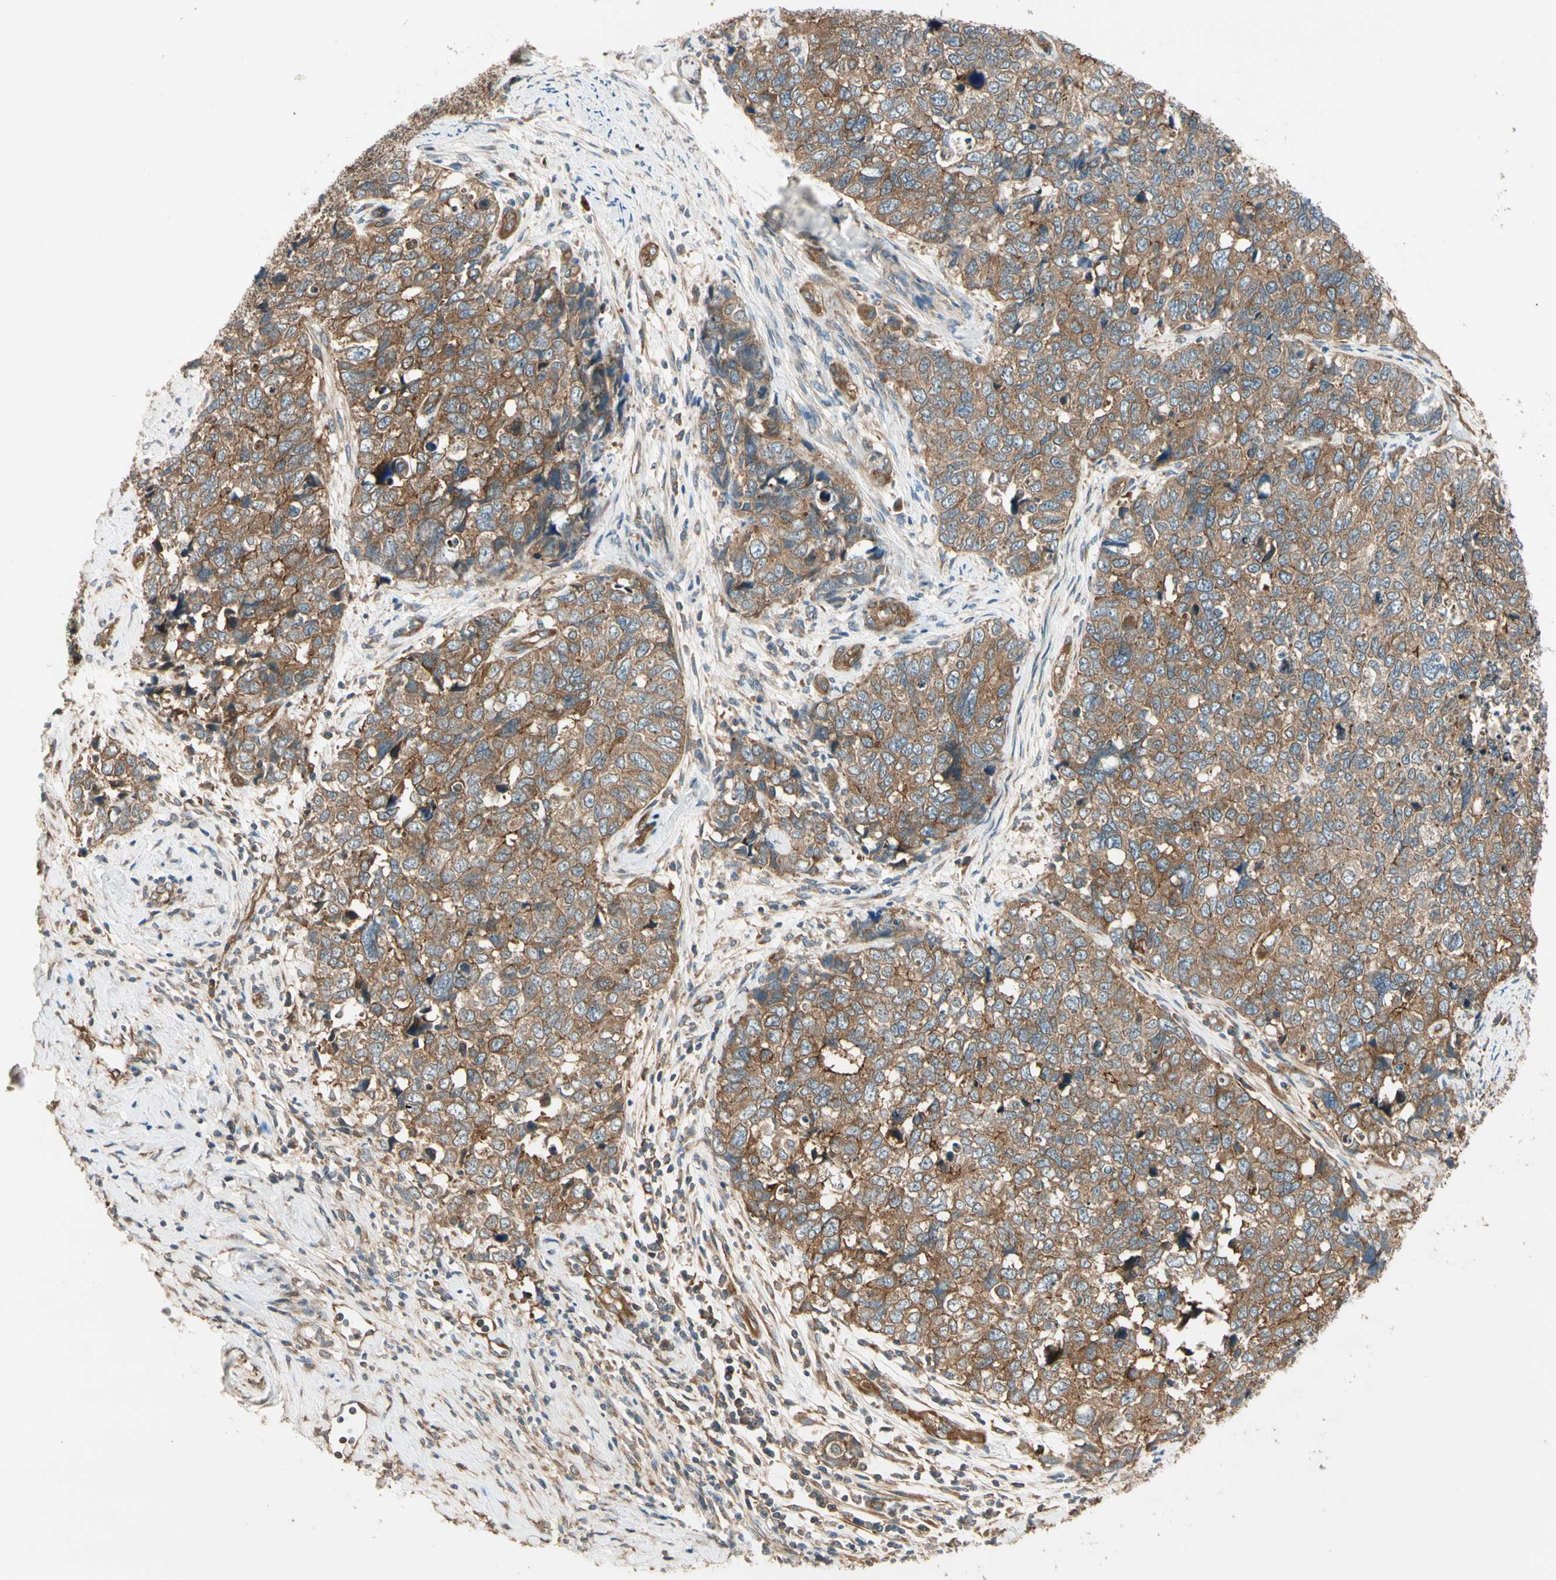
{"staining": {"intensity": "moderate", "quantity": ">75%", "location": "cytoplasmic/membranous"}, "tissue": "cervical cancer", "cell_type": "Tumor cells", "image_type": "cancer", "snomed": [{"axis": "morphology", "description": "Squamous cell carcinoma, NOS"}, {"axis": "topography", "description": "Cervix"}], "caption": "This image displays cervical cancer (squamous cell carcinoma) stained with immunohistochemistry (IHC) to label a protein in brown. The cytoplasmic/membranous of tumor cells show moderate positivity for the protein. Nuclei are counter-stained blue.", "gene": "ROCK2", "patient": {"sex": "female", "age": 63}}